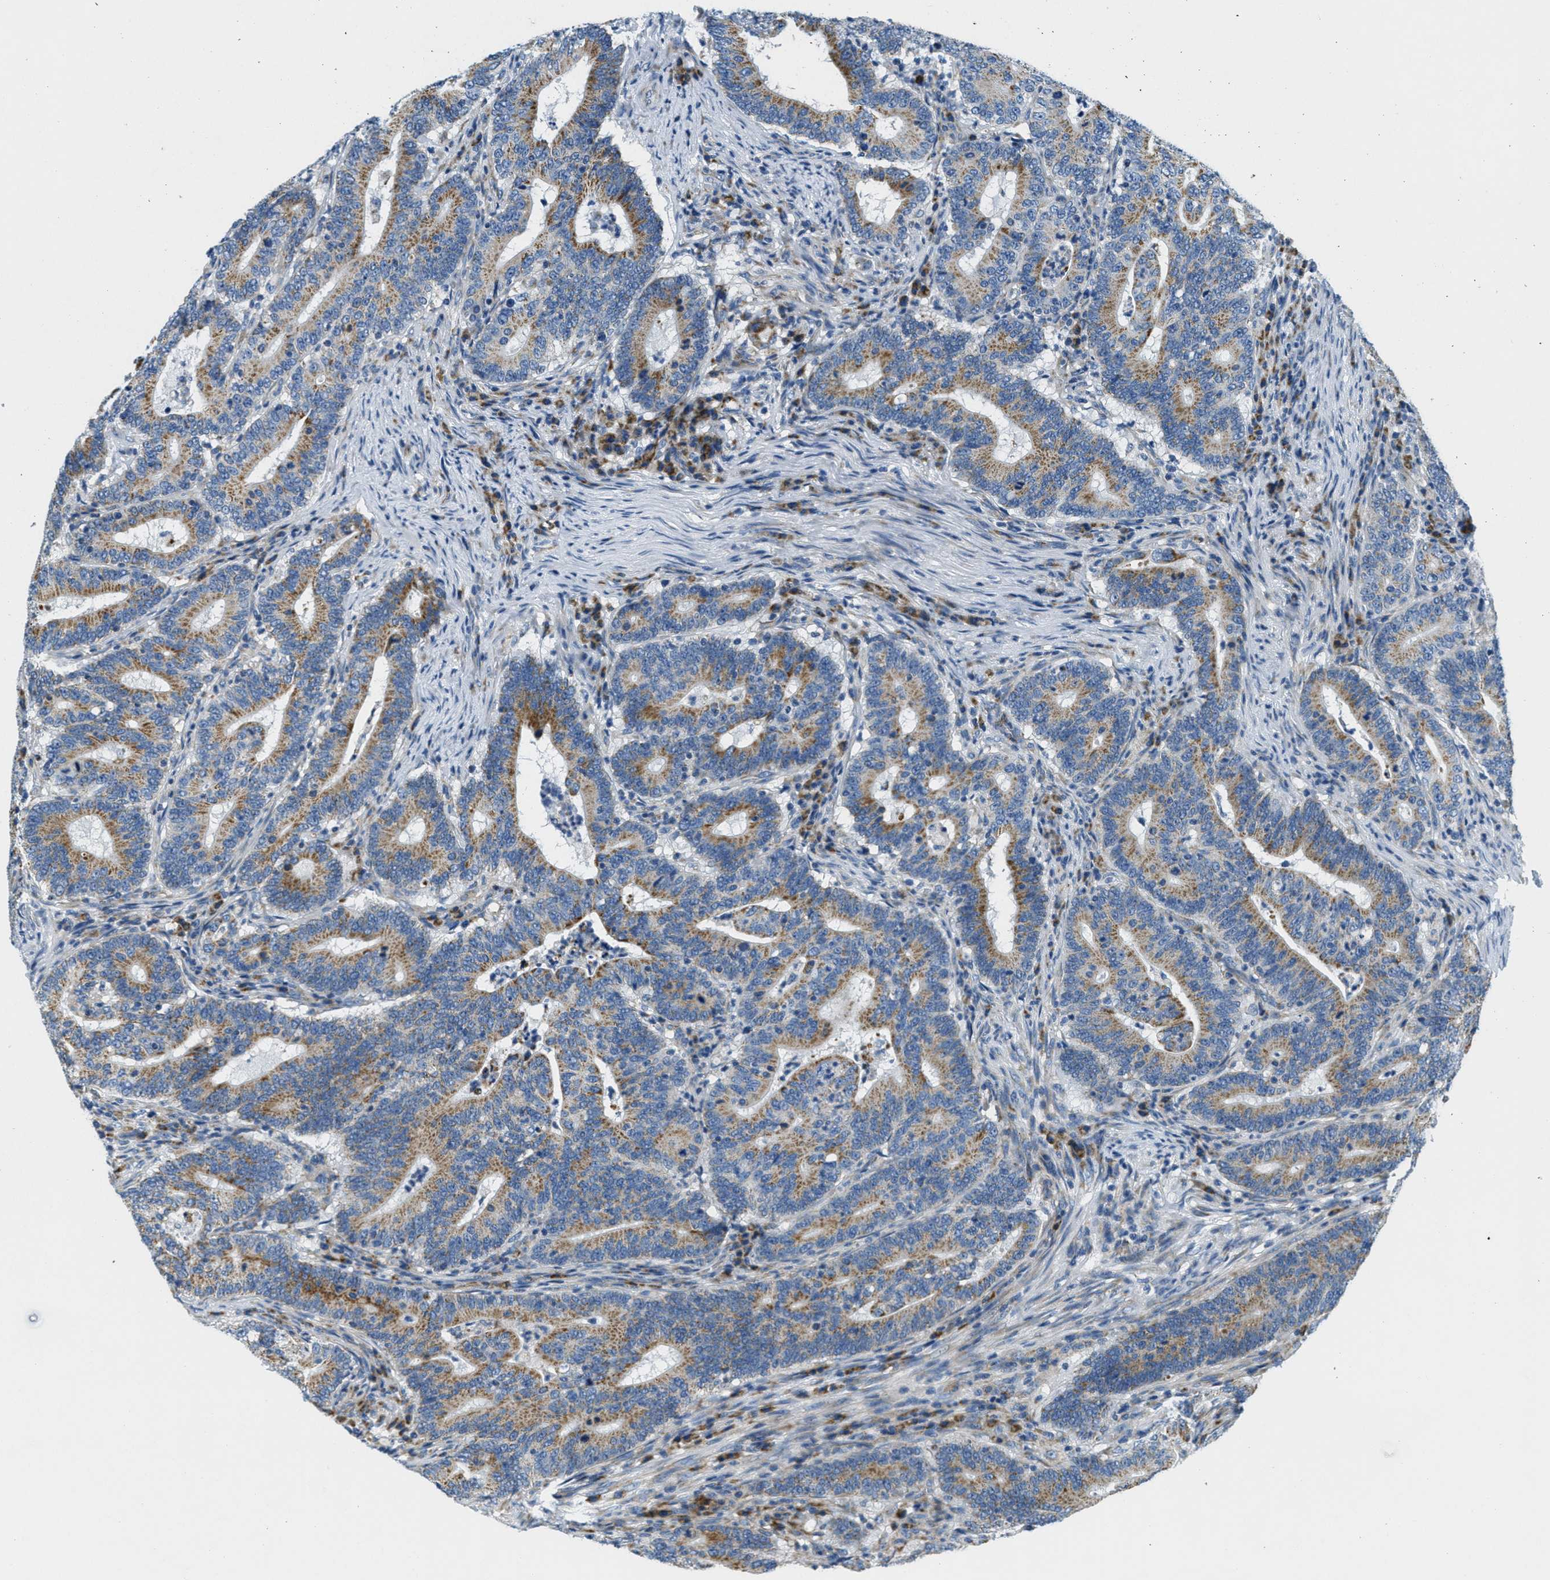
{"staining": {"intensity": "moderate", "quantity": ">75%", "location": "cytoplasmic/membranous"}, "tissue": "colorectal cancer", "cell_type": "Tumor cells", "image_type": "cancer", "snomed": [{"axis": "morphology", "description": "Adenocarcinoma, NOS"}, {"axis": "topography", "description": "Colon"}], "caption": "The immunohistochemical stain highlights moderate cytoplasmic/membranous staining in tumor cells of adenocarcinoma (colorectal) tissue.", "gene": "CA4", "patient": {"sex": "female", "age": 66}}